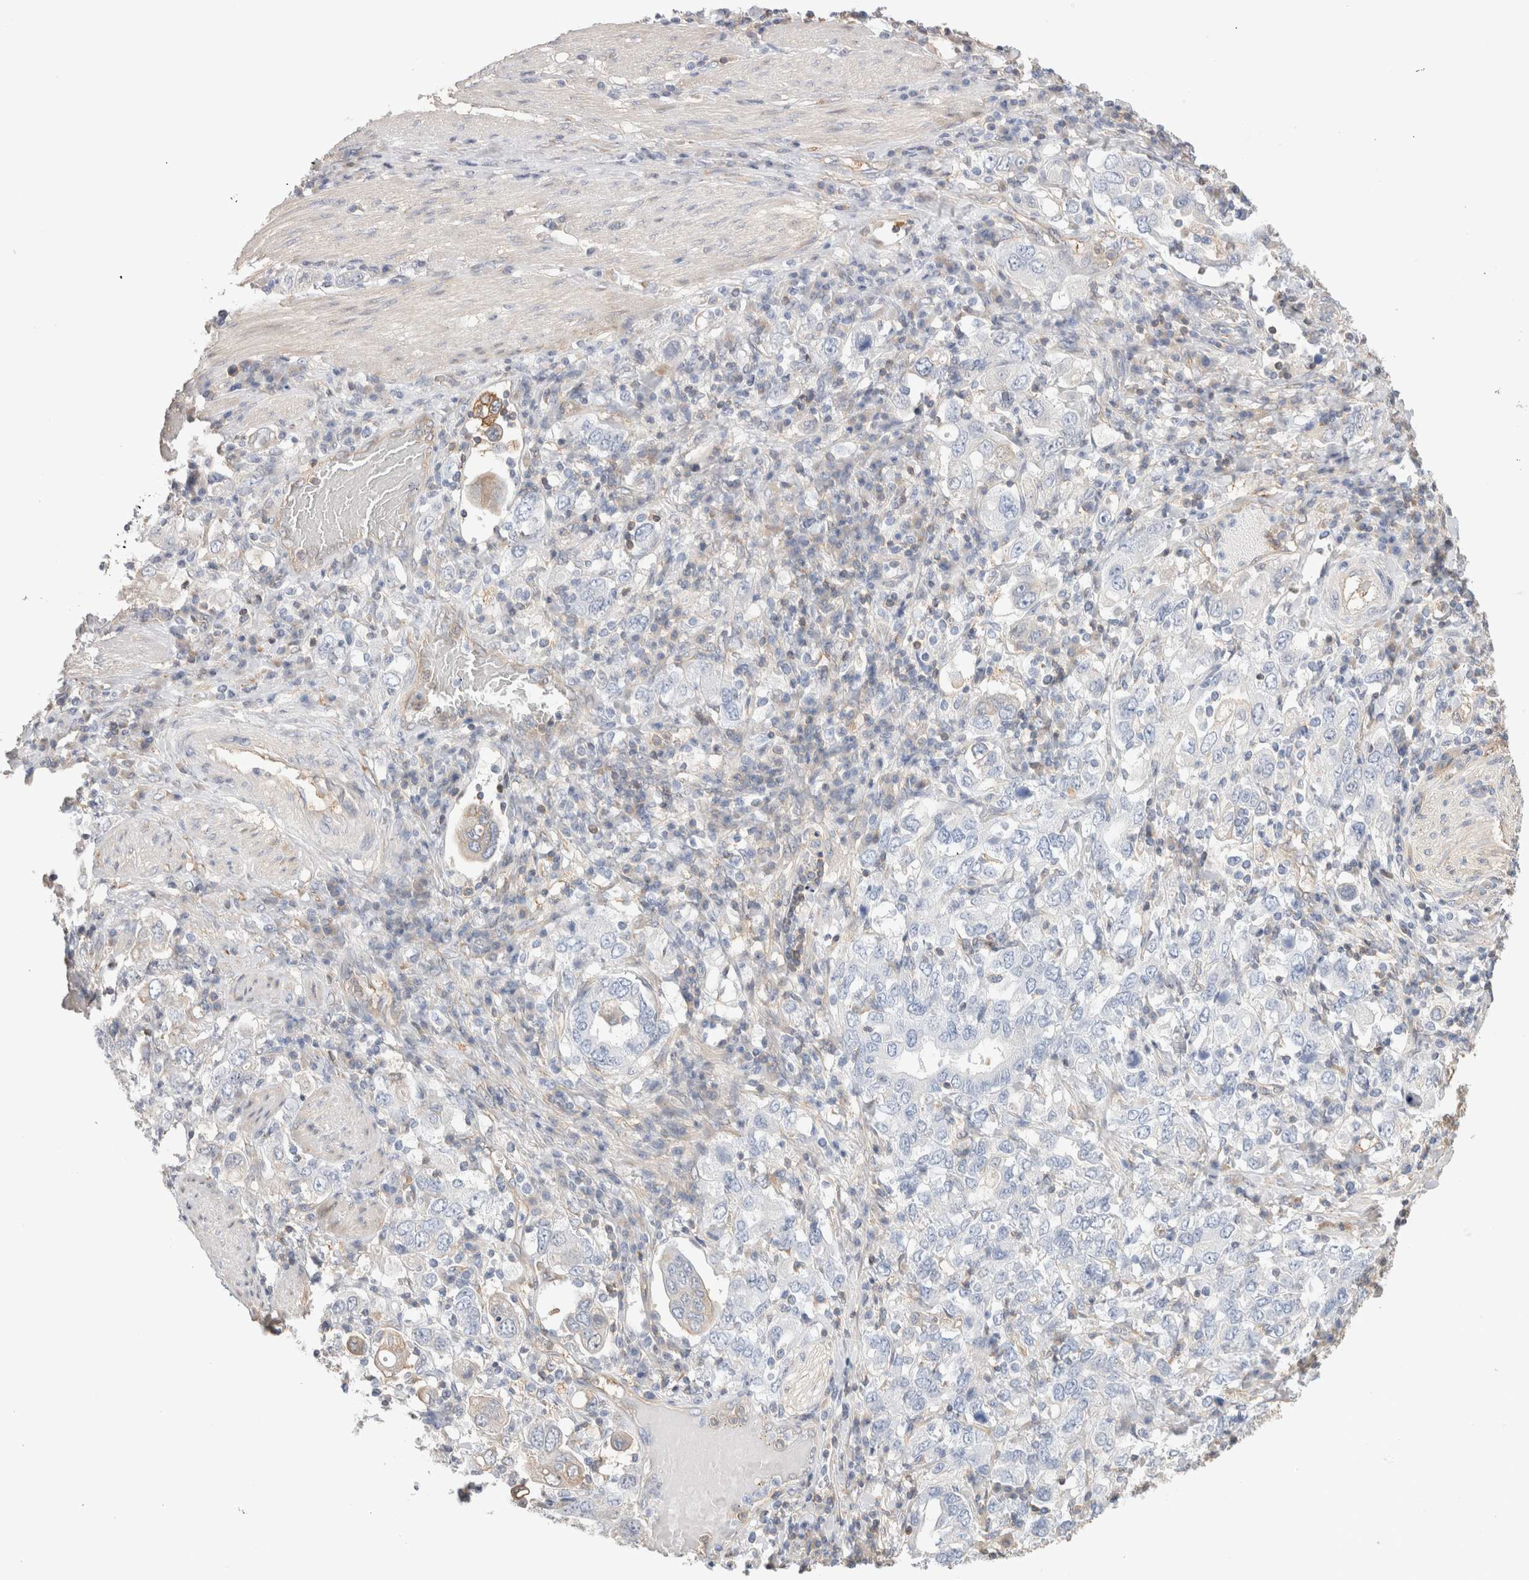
{"staining": {"intensity": "negative", "quantity": "none", "location": "none"}, "tissue": "stomach cancer", "cell_type": "Tumor cells", "image_type": "cancer", "snomed": [{"axis": "morphology", "description": "Adenocarcinoma, NOS"}, {"axis": "topography", "description": "Stomach, upper"}], "caption": "Tumor cells show no significant staining in adenocarcinoma (stomach).", "gene": "CAPN2", "patient": {"sex": "male", "age": 62}}